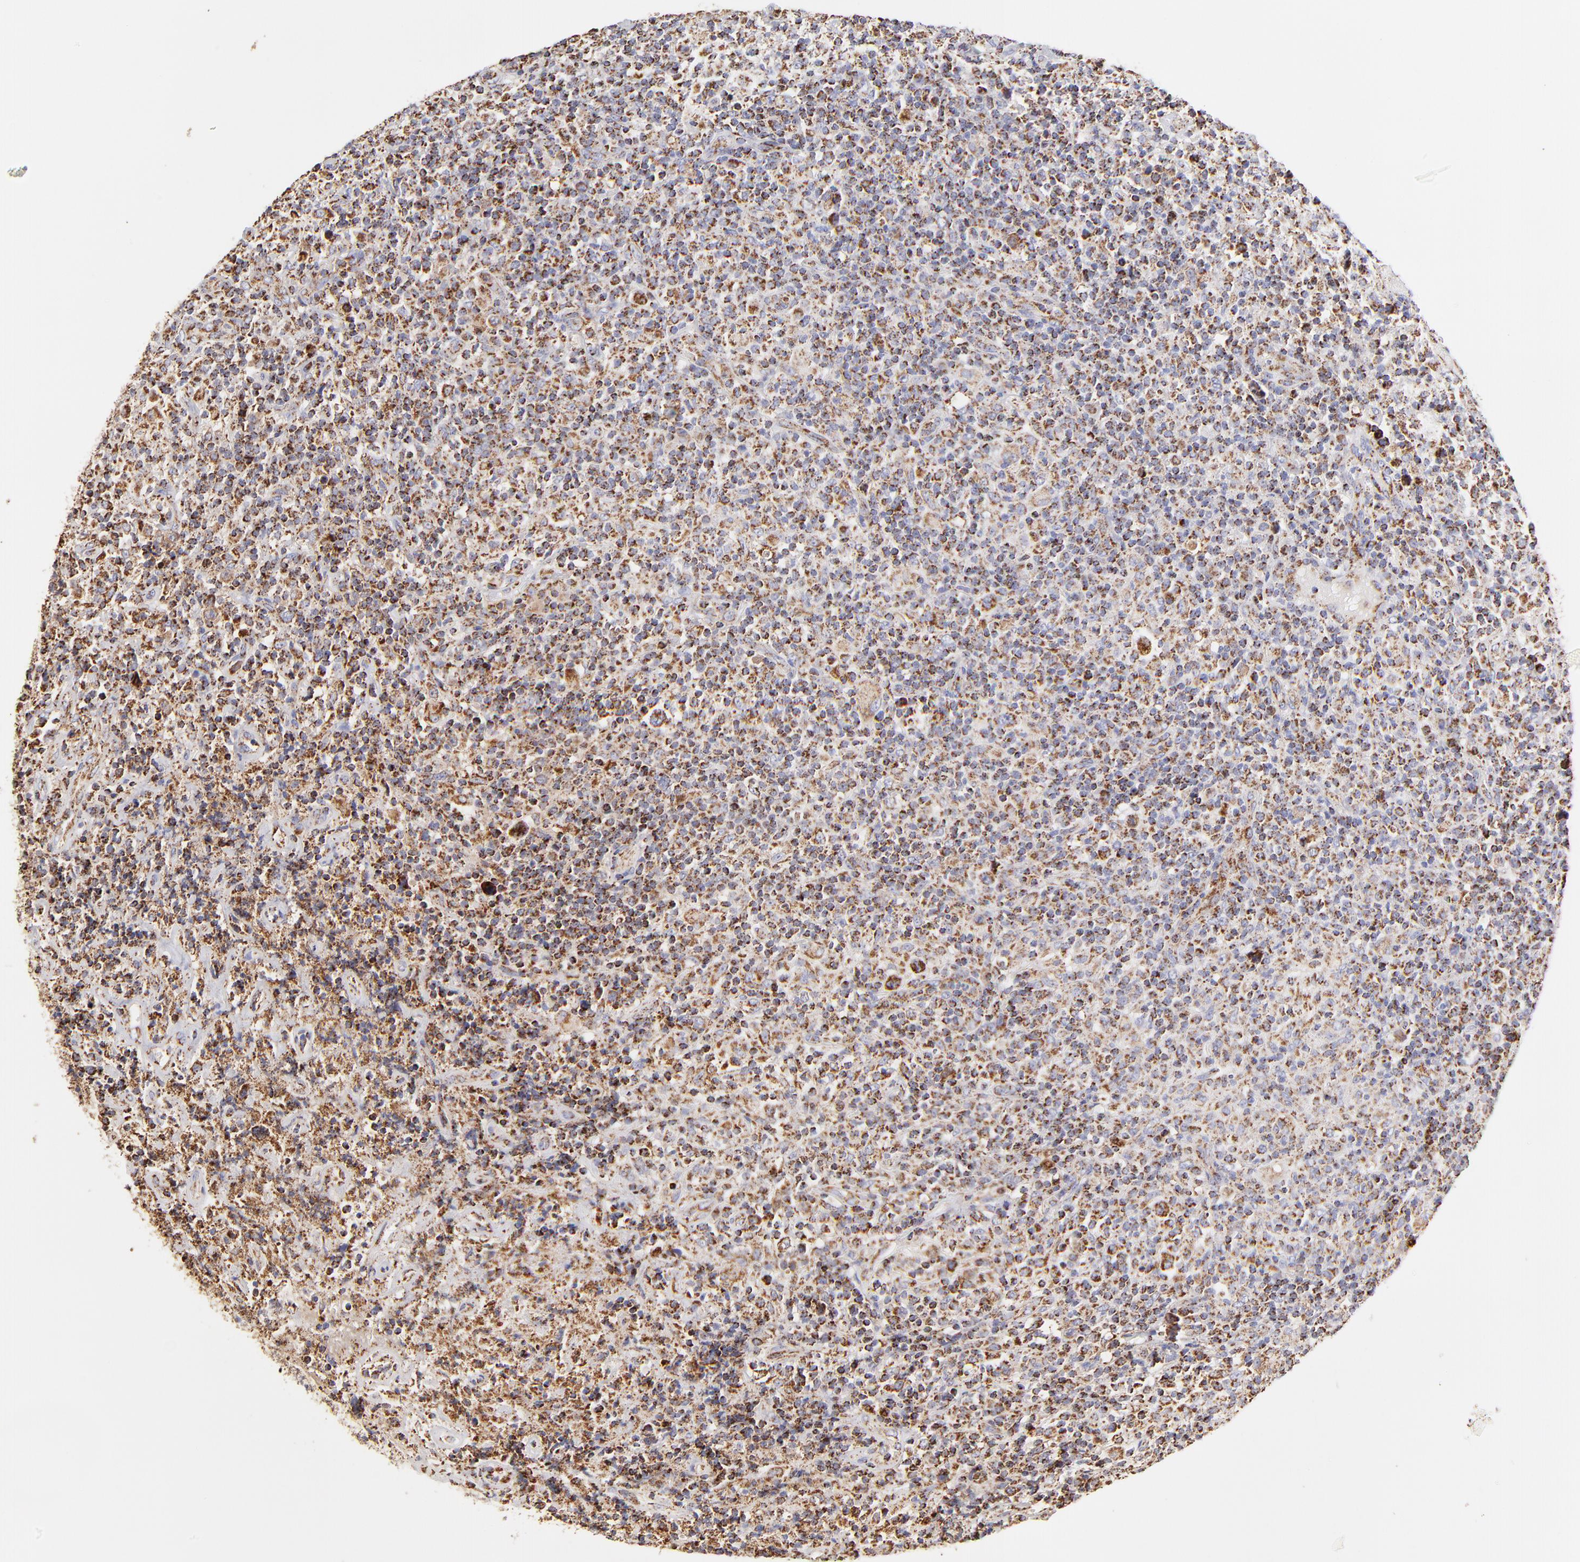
{"staining": {"intensity": "moderate", "quantity": "25%-75%", "location": "cytoplasmic/membranous"}, "tissue": "lymphoma", "cell_type": "Tumor cells", "image_type": "cancer", "snomed": [{"axis": "morphology", "description": "Hodgkin's disease, NOS"}, {"axis": "topography", "description": "Lymph node"}], "caption": "Hodgkin's disease stained for a protein exhibits moderate cytoplasmic/membranous positivity in tumor cells. (IHC, brightfield microscopy, high magnification).", "gene": "ECH1", "patient": {"sex": "male", "age": 65}}